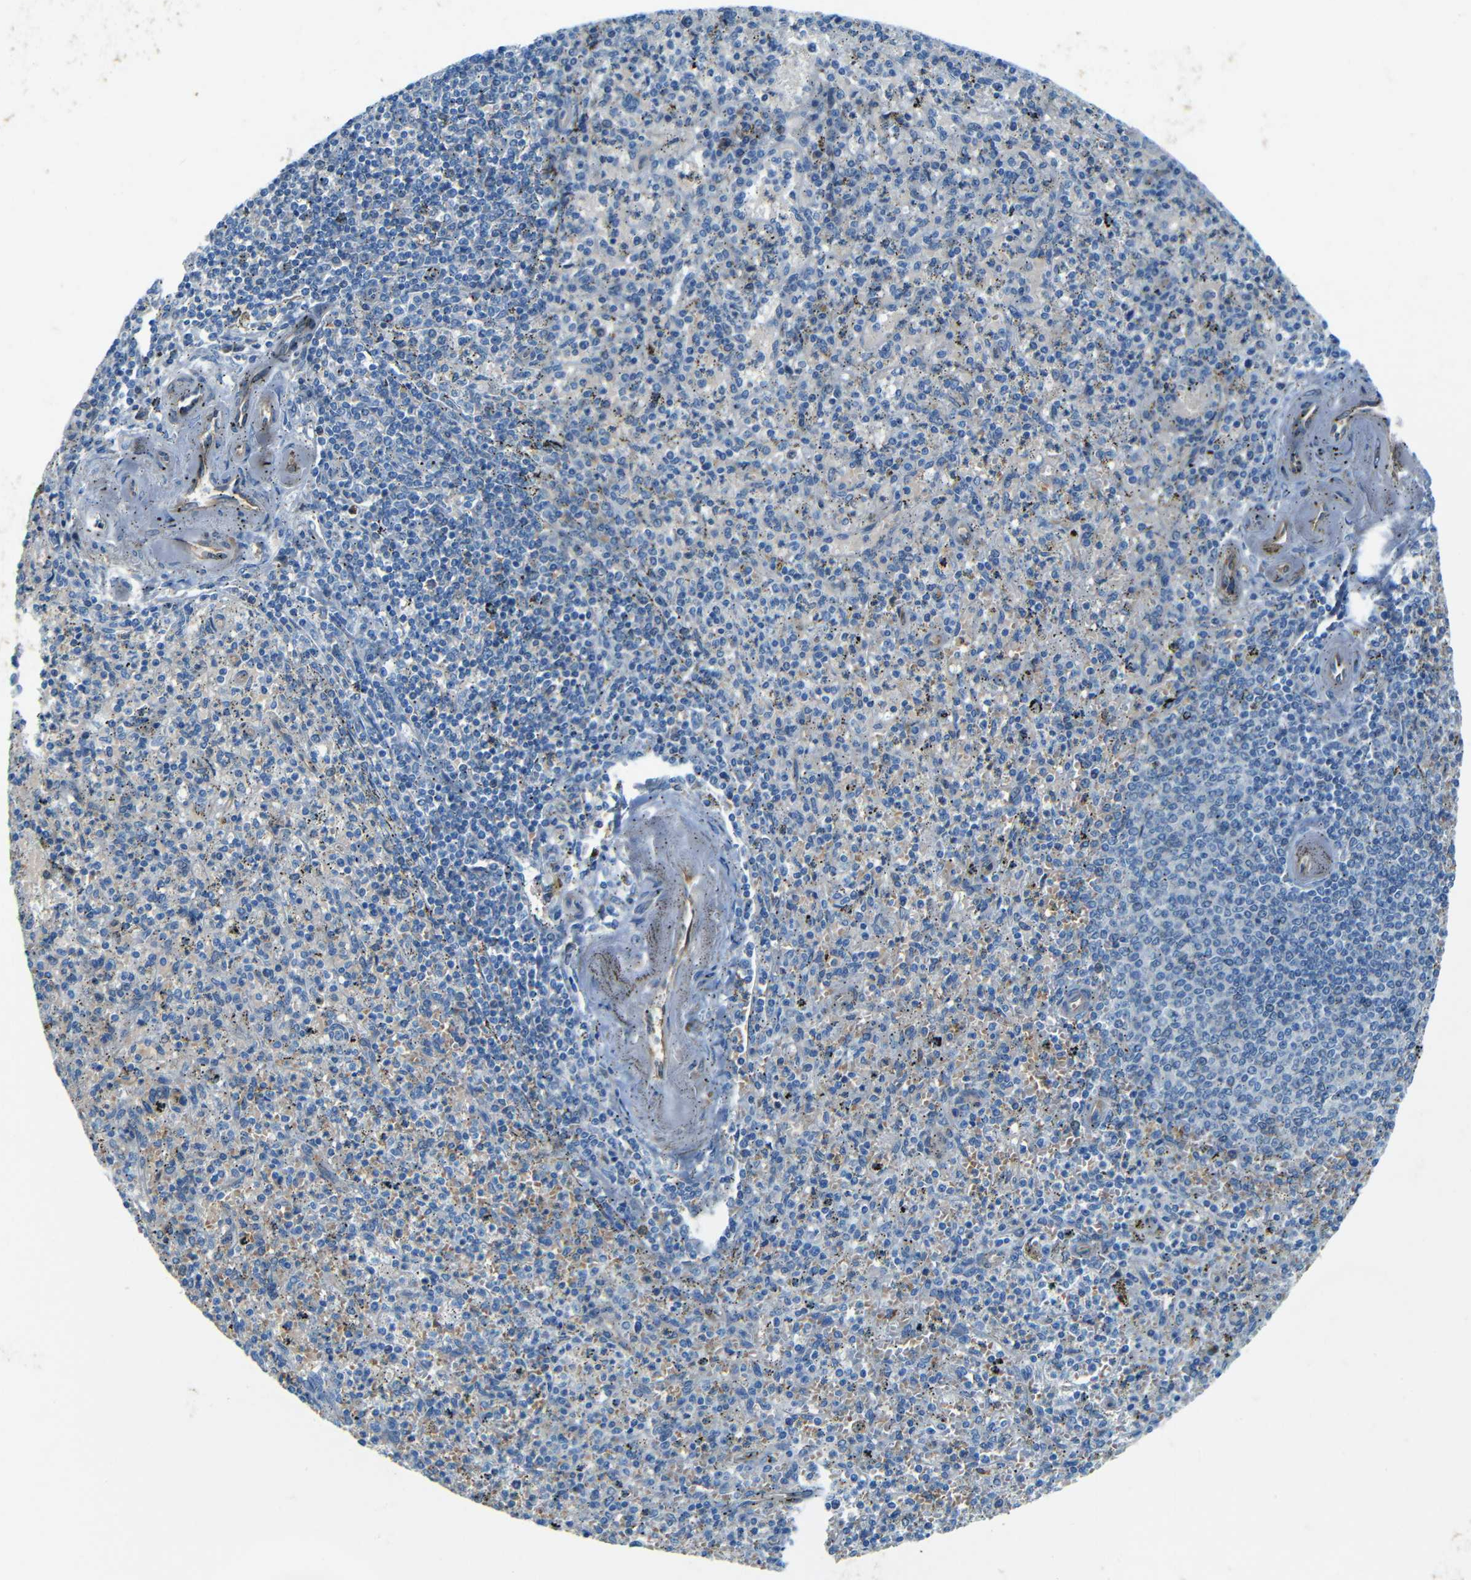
{"staining": {"intensity": "negative", "quantity": "none", "location": "none"}, "tissue": "spleen", "cell_type": "Cells in red pulp", "image_type": "normal", "snomed": [{"axis": "morphology", "description": "Normal tissue, NOS"}, {"axis": "topography", "description": "Spleen"}], "caption": "A high-resolution micrograph shows IHC staining of unremarkable spleen, which demonstrates no significant staining in cells in red pulp. (DAB immunohistochemistry with hematoxylin counter stain).", "gene": "MAP2", "patient": {"sex": "male", "age": 72}}